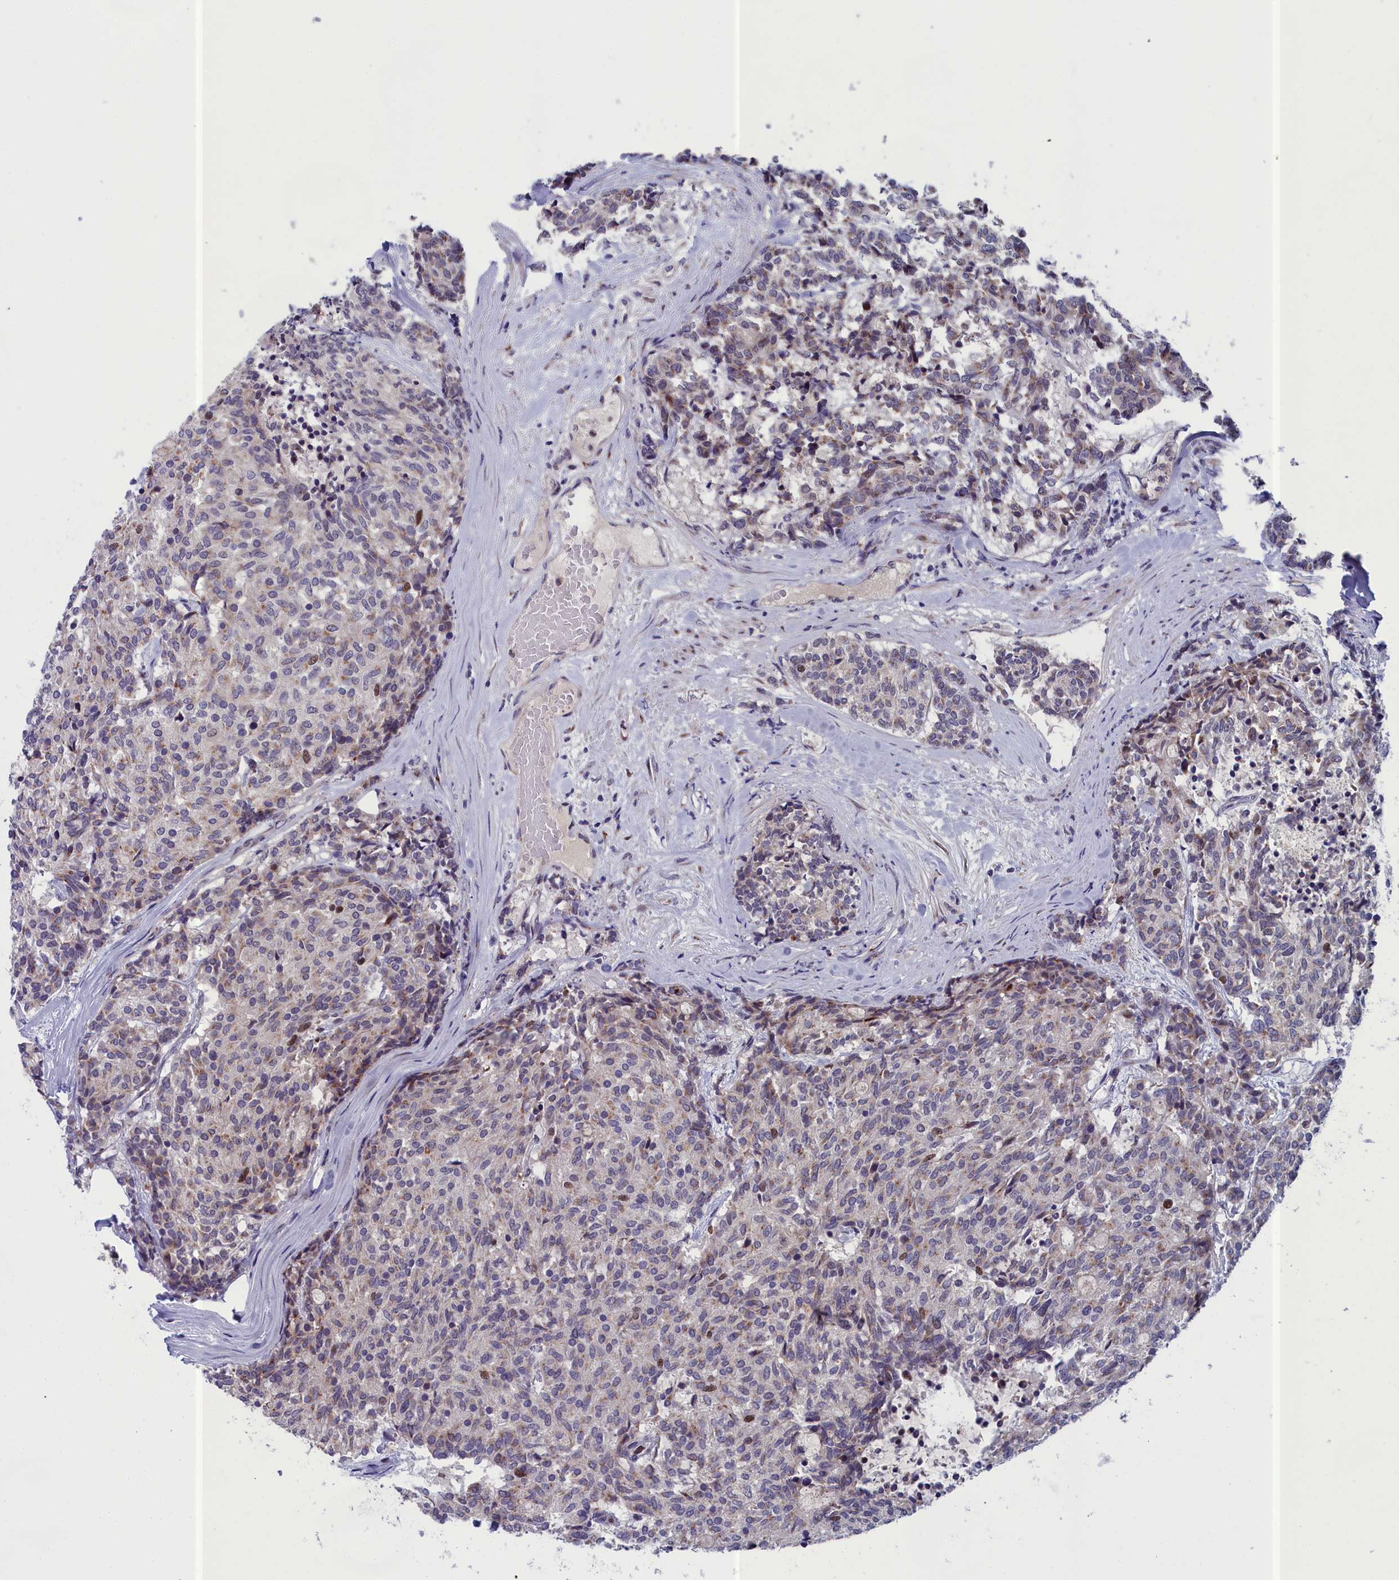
{"staining": {"intensity": "weak", "quantity": "<25%", "location": "cytoplasmic/membranous"}, "tissue": "carcinoid", "cell_type": "Tumor cells", "image_type": "cancer", "snomed": [{"axis": "morphology", "description": "Carcinoid, malignant, NOS"}, {"axis": "topography", "description": "Pancreas"}], "caption": "An IHC histopathology image of carcinoid is shown. There is no staining in tumor cells of carcinoid. The staining is performed using DAB (3,3'-diaminobenzidine) brown chromogen with nuclei counter-stained in using hematoxylin.", "gene": "LIG1", "patient": {"sex": "female", "age": 54}}